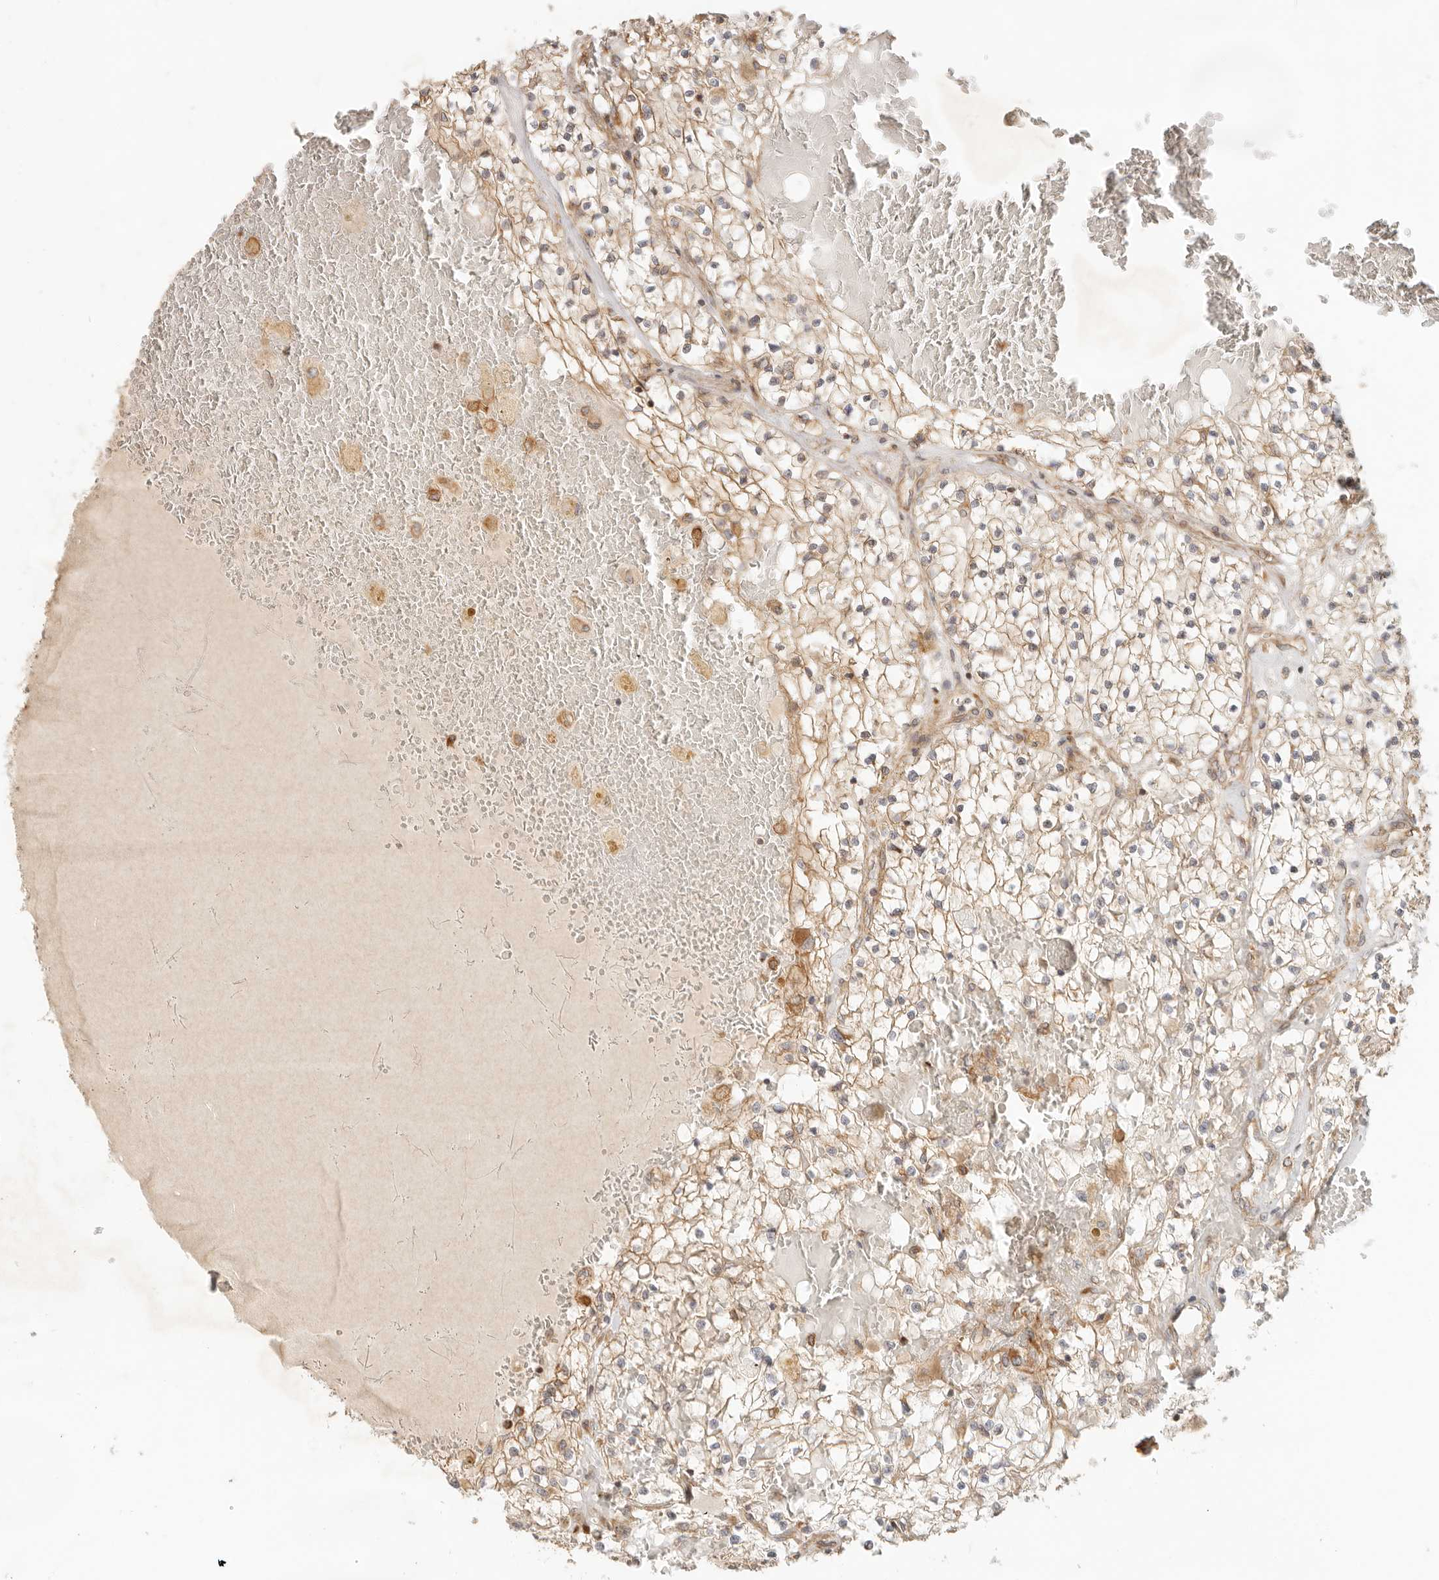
{"staining": {"intensity": "moderate", "quantity": "25%-75%", "location": "cytoplasmic/membranous"}, "tissue": "renal cancer", "cell_type": "Tumor cells", "image_type": "cancer", "snomed": [{"axis": "morphology", "description": "Normal tissue, NOS"}, {"axis": "morphology", "description": "Adenocarcinoma, NOS"}, {"axis": "topography", "description": "Kidney"}], "caption": "The image shows staining of renal adenocarcinoma, revealing moderate cytoplasmic/membranous protein staining (brown color) within tumor cells. (DAB IHC, brown staining for protein, blue staining for nuclei).", "gene": "UFSP1", "patient": {"sex": "male", "age": 68}}